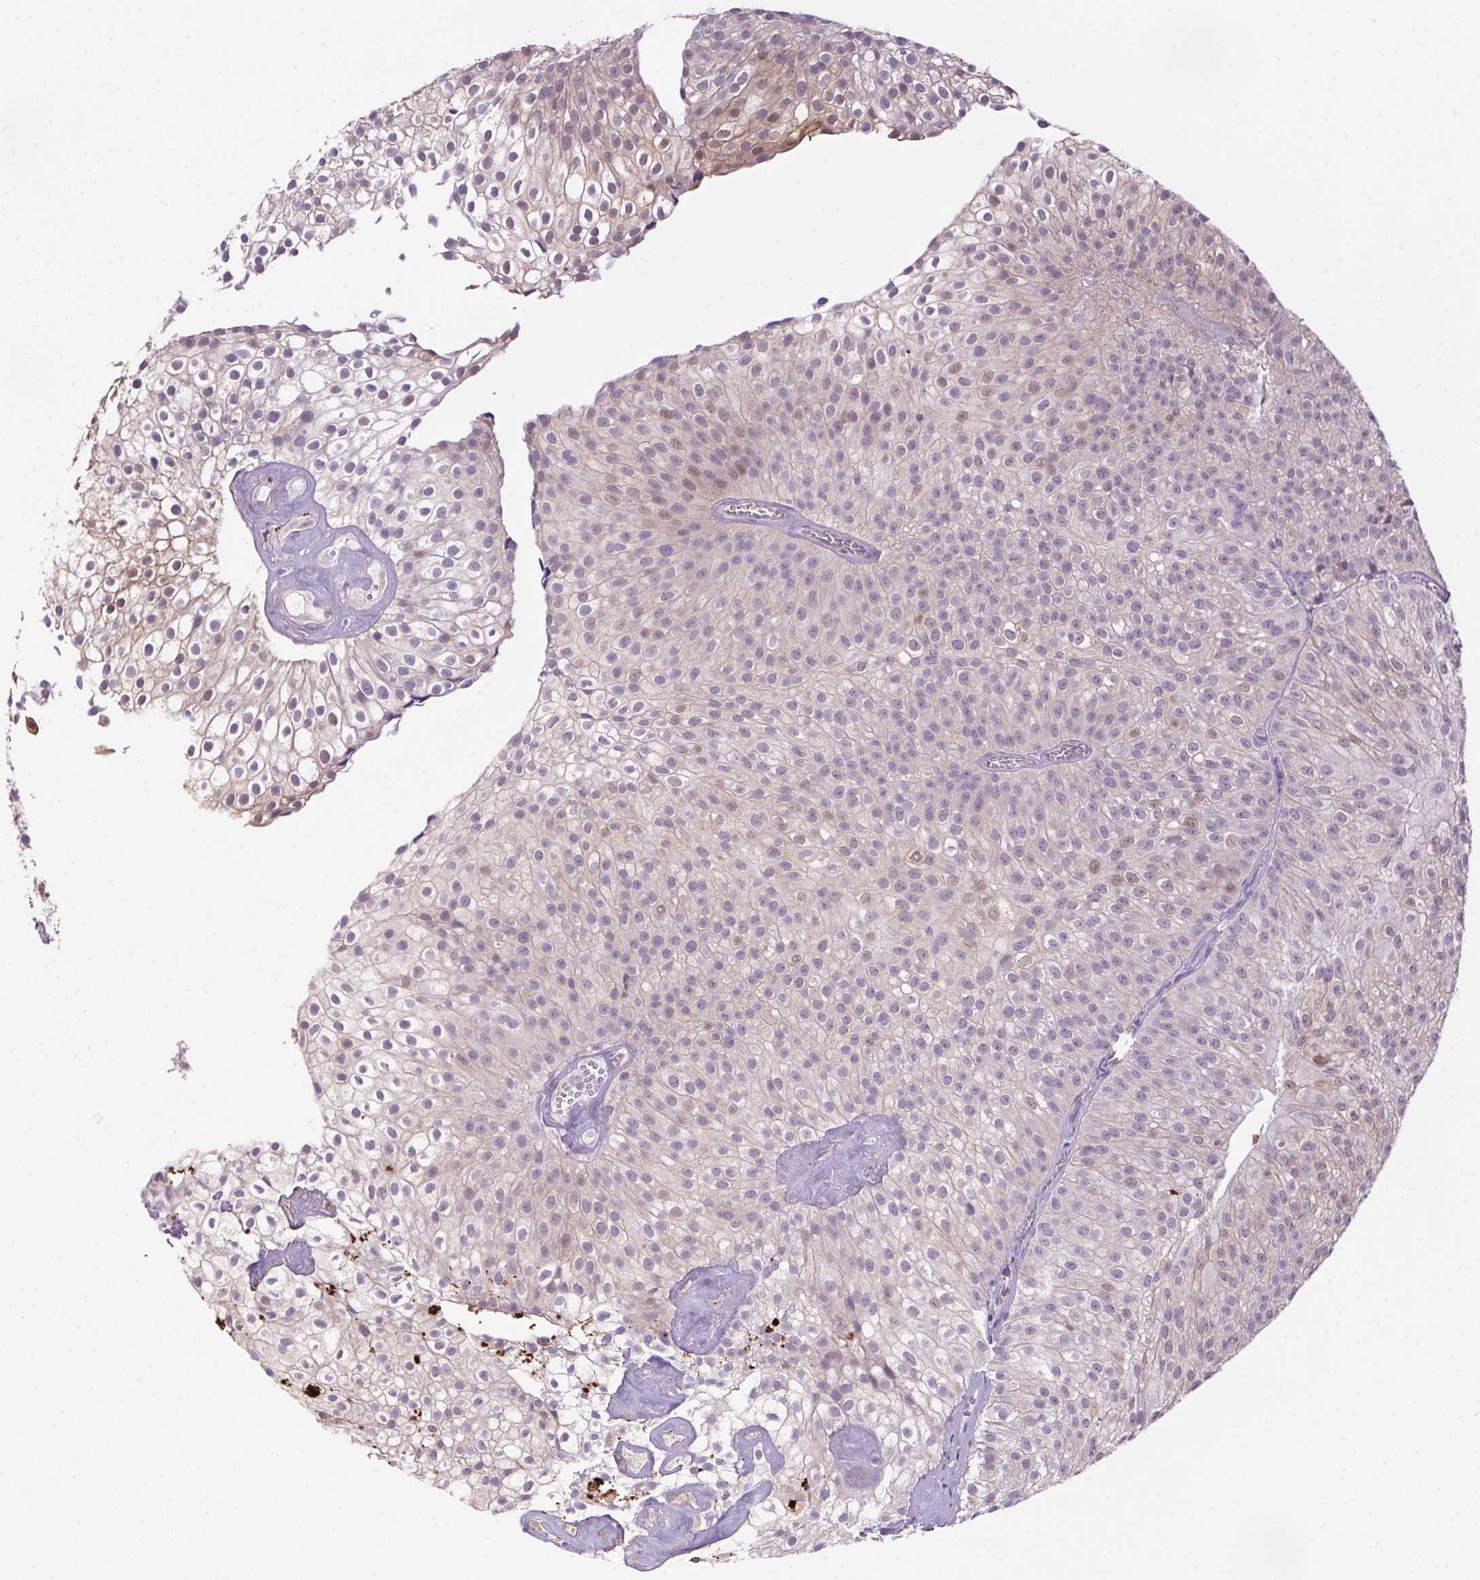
{"staining": {"intensity": "weak", "quantity": "<25%", "location": "nuclear"}, "tissue": "urothelial cancer", "cell_type": "Tumor cells", "image_type": "cancer", "snomed": [{"axis": "morphology", "description": "Urothelial carcinoma, Low grade"}, {"axis": "topography", "description": "Urinary bladder"}], "caption": "IHC photomicrograph of urothelial cancer stained for a protein (brown), which shows no staining in tumor cells. (DAB (3,3'-diaminobenzidine) IHC, high magnification).", "gene": "LRRTM1", "patient": {"sex": "male", "age": 70}}